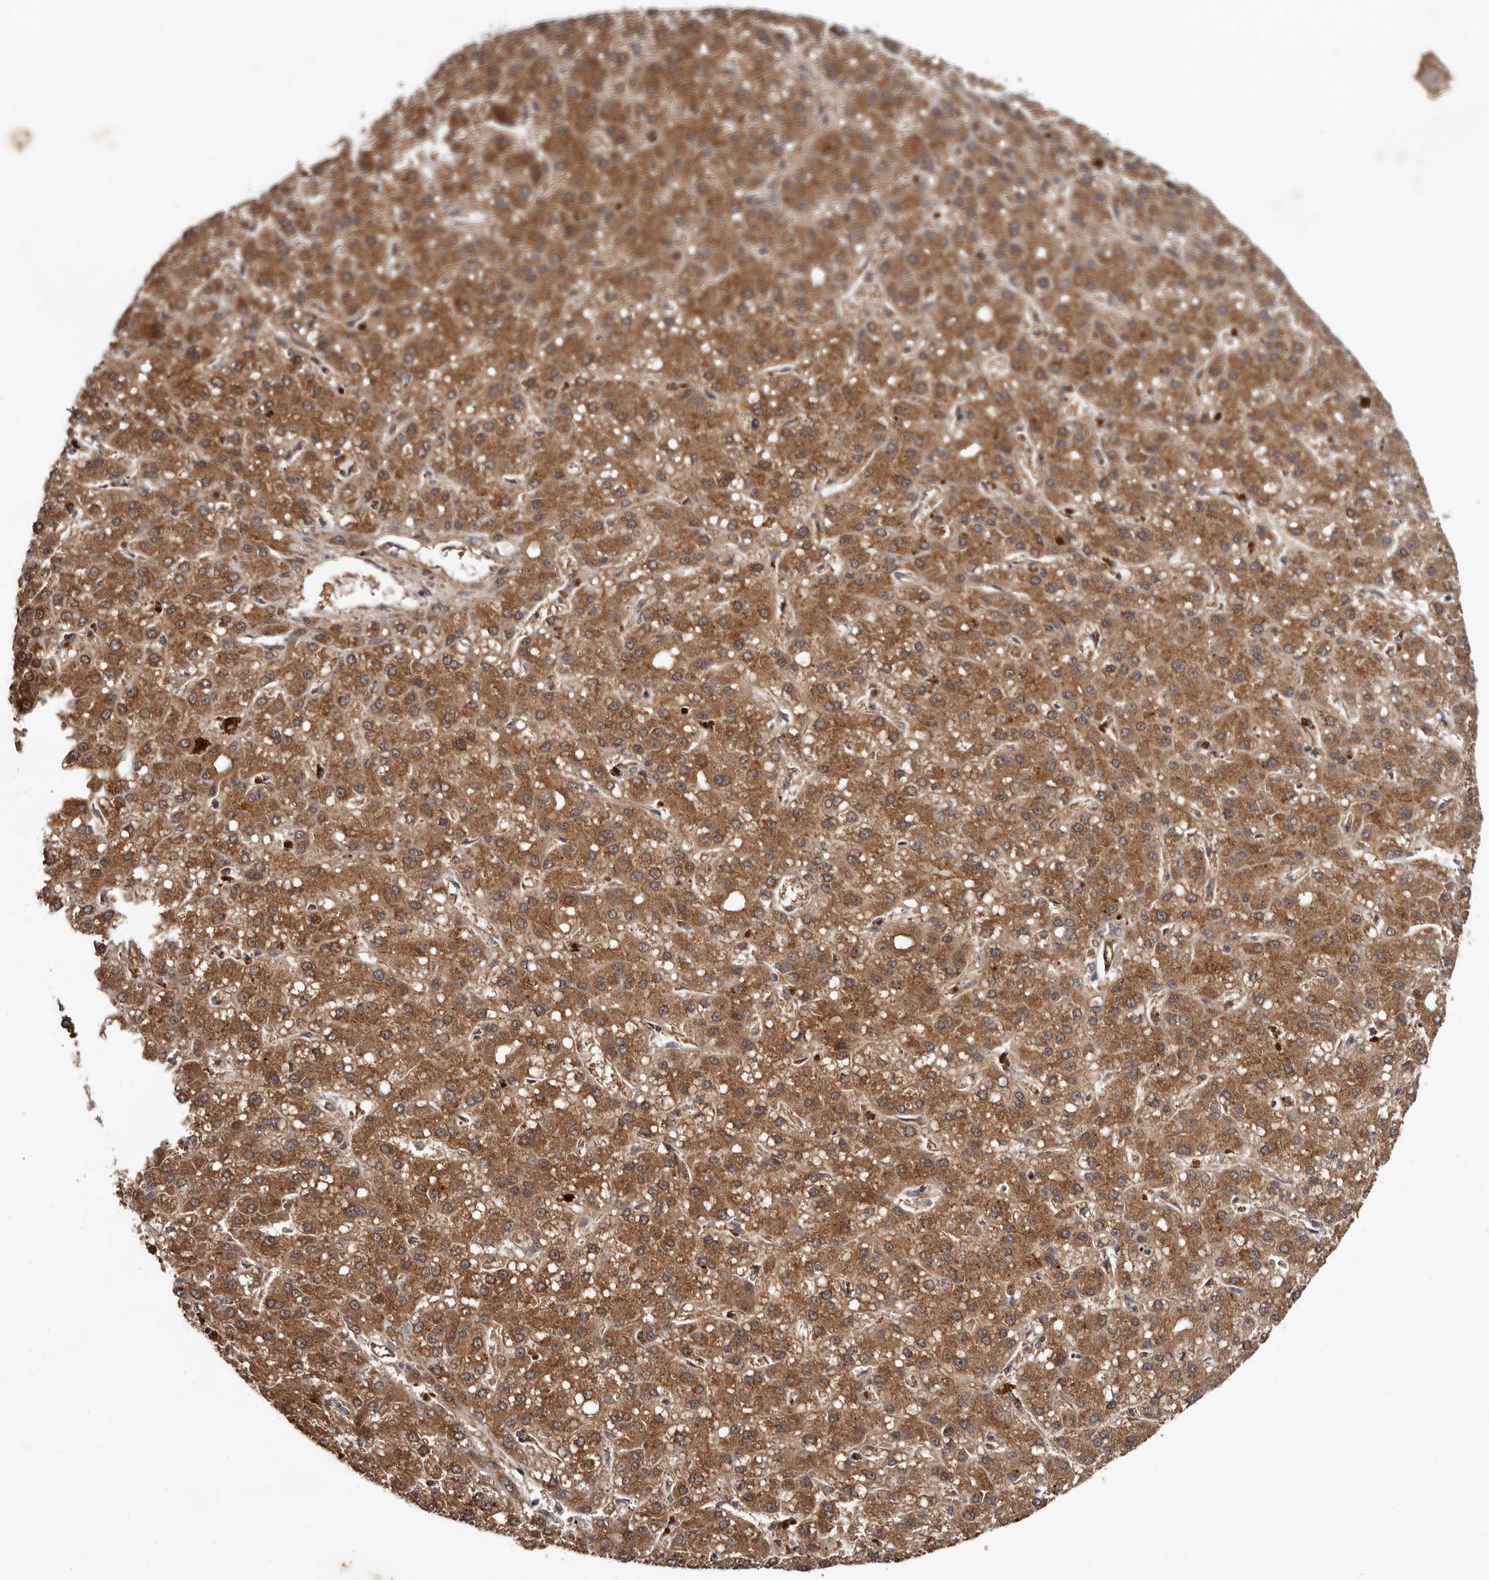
{"staining": {"intensity": "moderate", "quantity": ">75%", "location": "cytoplasmic/membranous"}, "tissue": "liver cancer", "cell_type": "Tumor cells", "image_type": "cancer", "snomed": [{"axis": "morphology", "description": "Carcinoma, Hepatocellular, NOS"}, {"axis": "topography", "description": "Liver"}], "caption": "Tumor cells show medium levels of moderate cytoplasmic/membranous staining in approximately >75% of cells in human hepatocellular carcinoma (liver). (Stains: DAB in brown, nuclei in blue, Microscopy: brightfield microscopy at high magnification).", "gene": "ARHGEF5", "patient": {"sex": "male", "age": 67}}